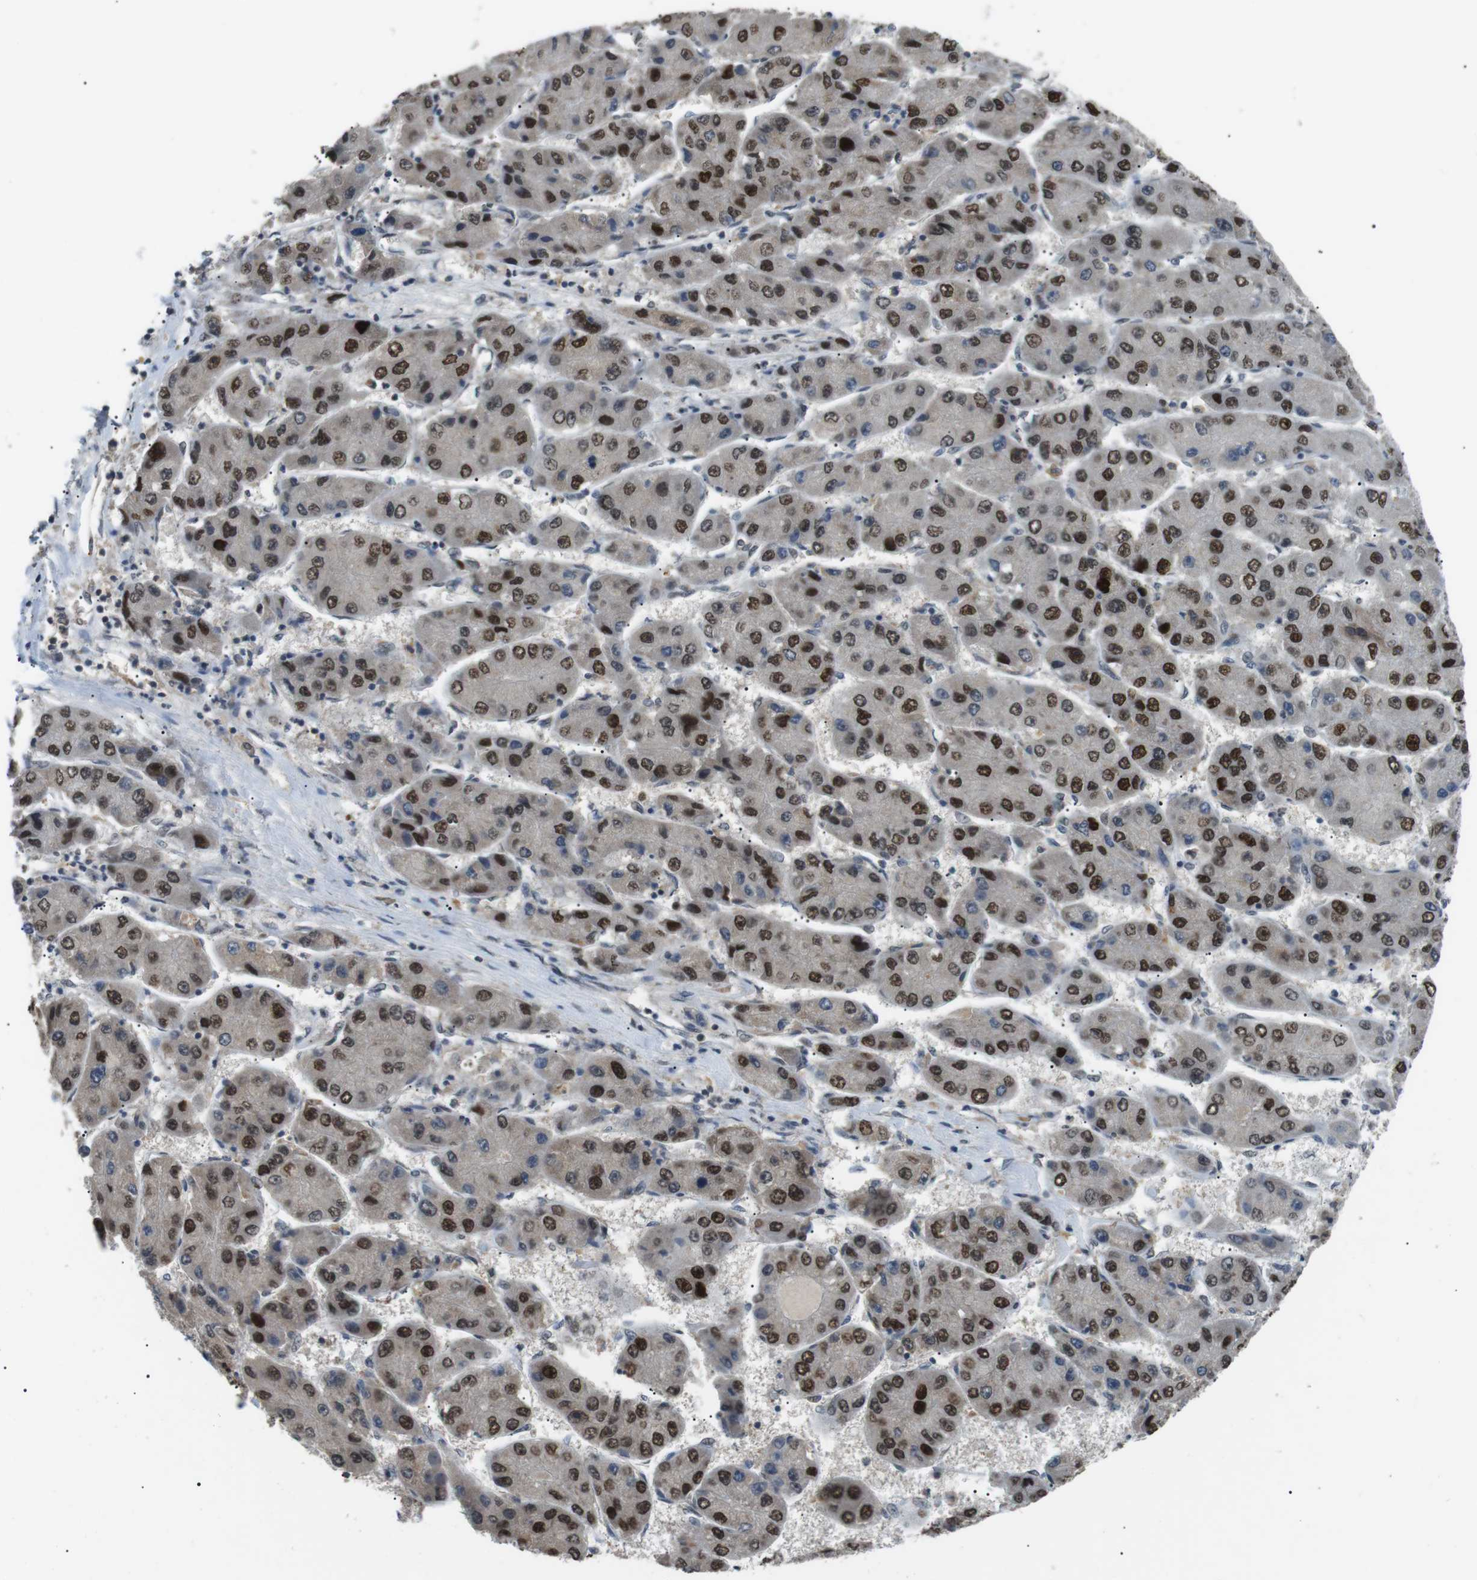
{"staining": {"intensity": "strong", "quantity": ">75%", "location": "nuclear"}, "tissue": "liver cancer", "cell_type": "Tumor cells", "image_type": "cancer", "snomed": [{"axis": "morphology", "description": "Carcinoma, Hepatocellular, NOS"}, {"axis": "topography", "description": "Liver"}], "caption": "The image reveals staining of liver cancer (hepatocellular carcinoma), revealing strong nuclear protein positivity (brown color) within tumor cells. The protein of interest is shown in brown color, while the nuclei are stained blue.", "gene": "ORAI3", "patient": {"sex": "female", "age": 61}}